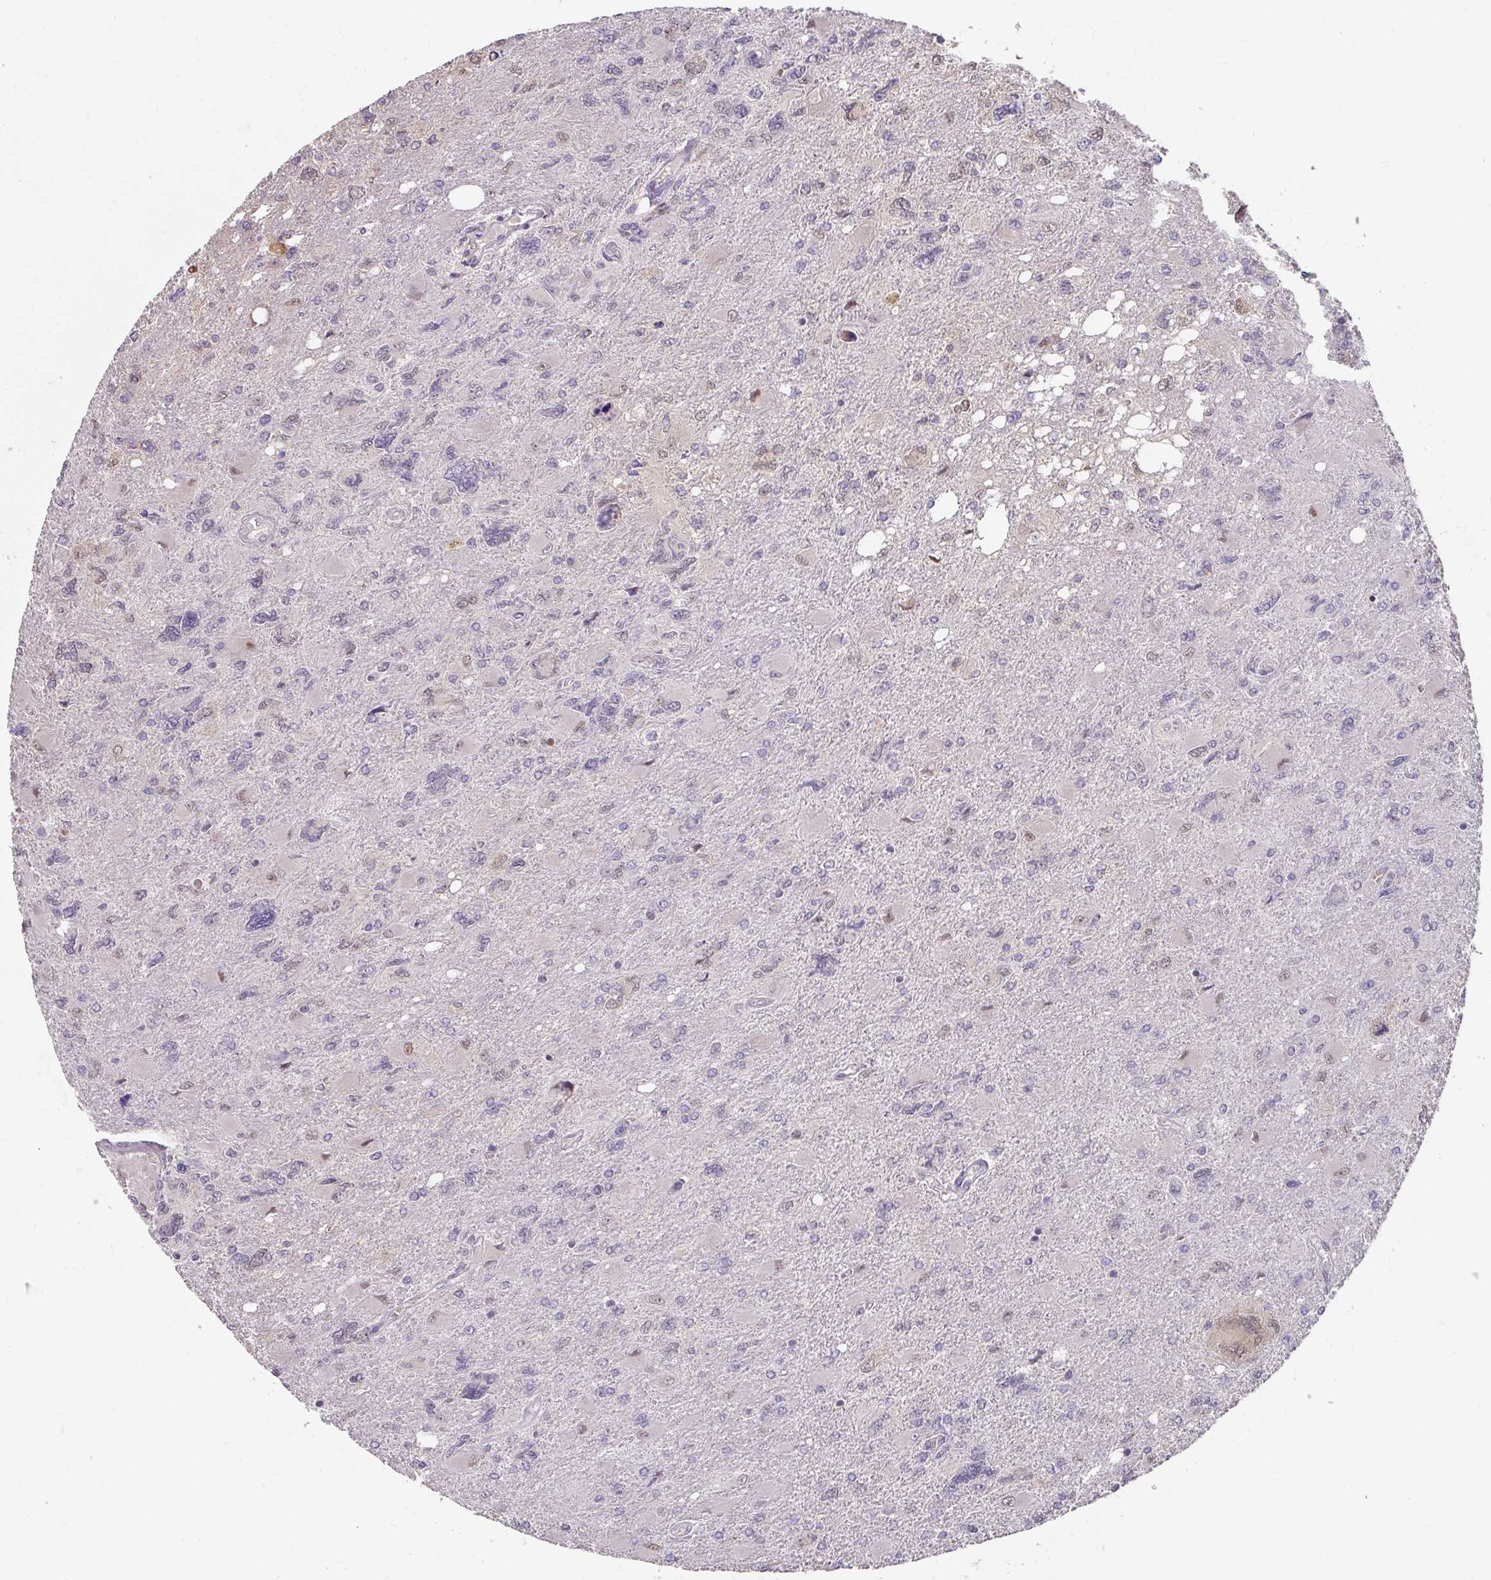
{"staining": {"intensity": "negative", "quantity": "none", "location": "none"}, "tissue": "glioma", "cell_type": "Tumor cells", "image_type": "cancer", "snomed": [{"axis": "morphology", "description": "Glioma, malignant, High grade"}, {"axis": "topography", "description": "Brain"}], "caption": "Tumor cells are negative for protein expression in human high-grade glioma (malignant). Brightfield microscopy of immunohistochemistry (IHC) stained with DAB (brown) and hematoxylin (blue), captured at high magnification.", "gene": "FOXN4", "patient": {"sex": "male", "age": 67}}